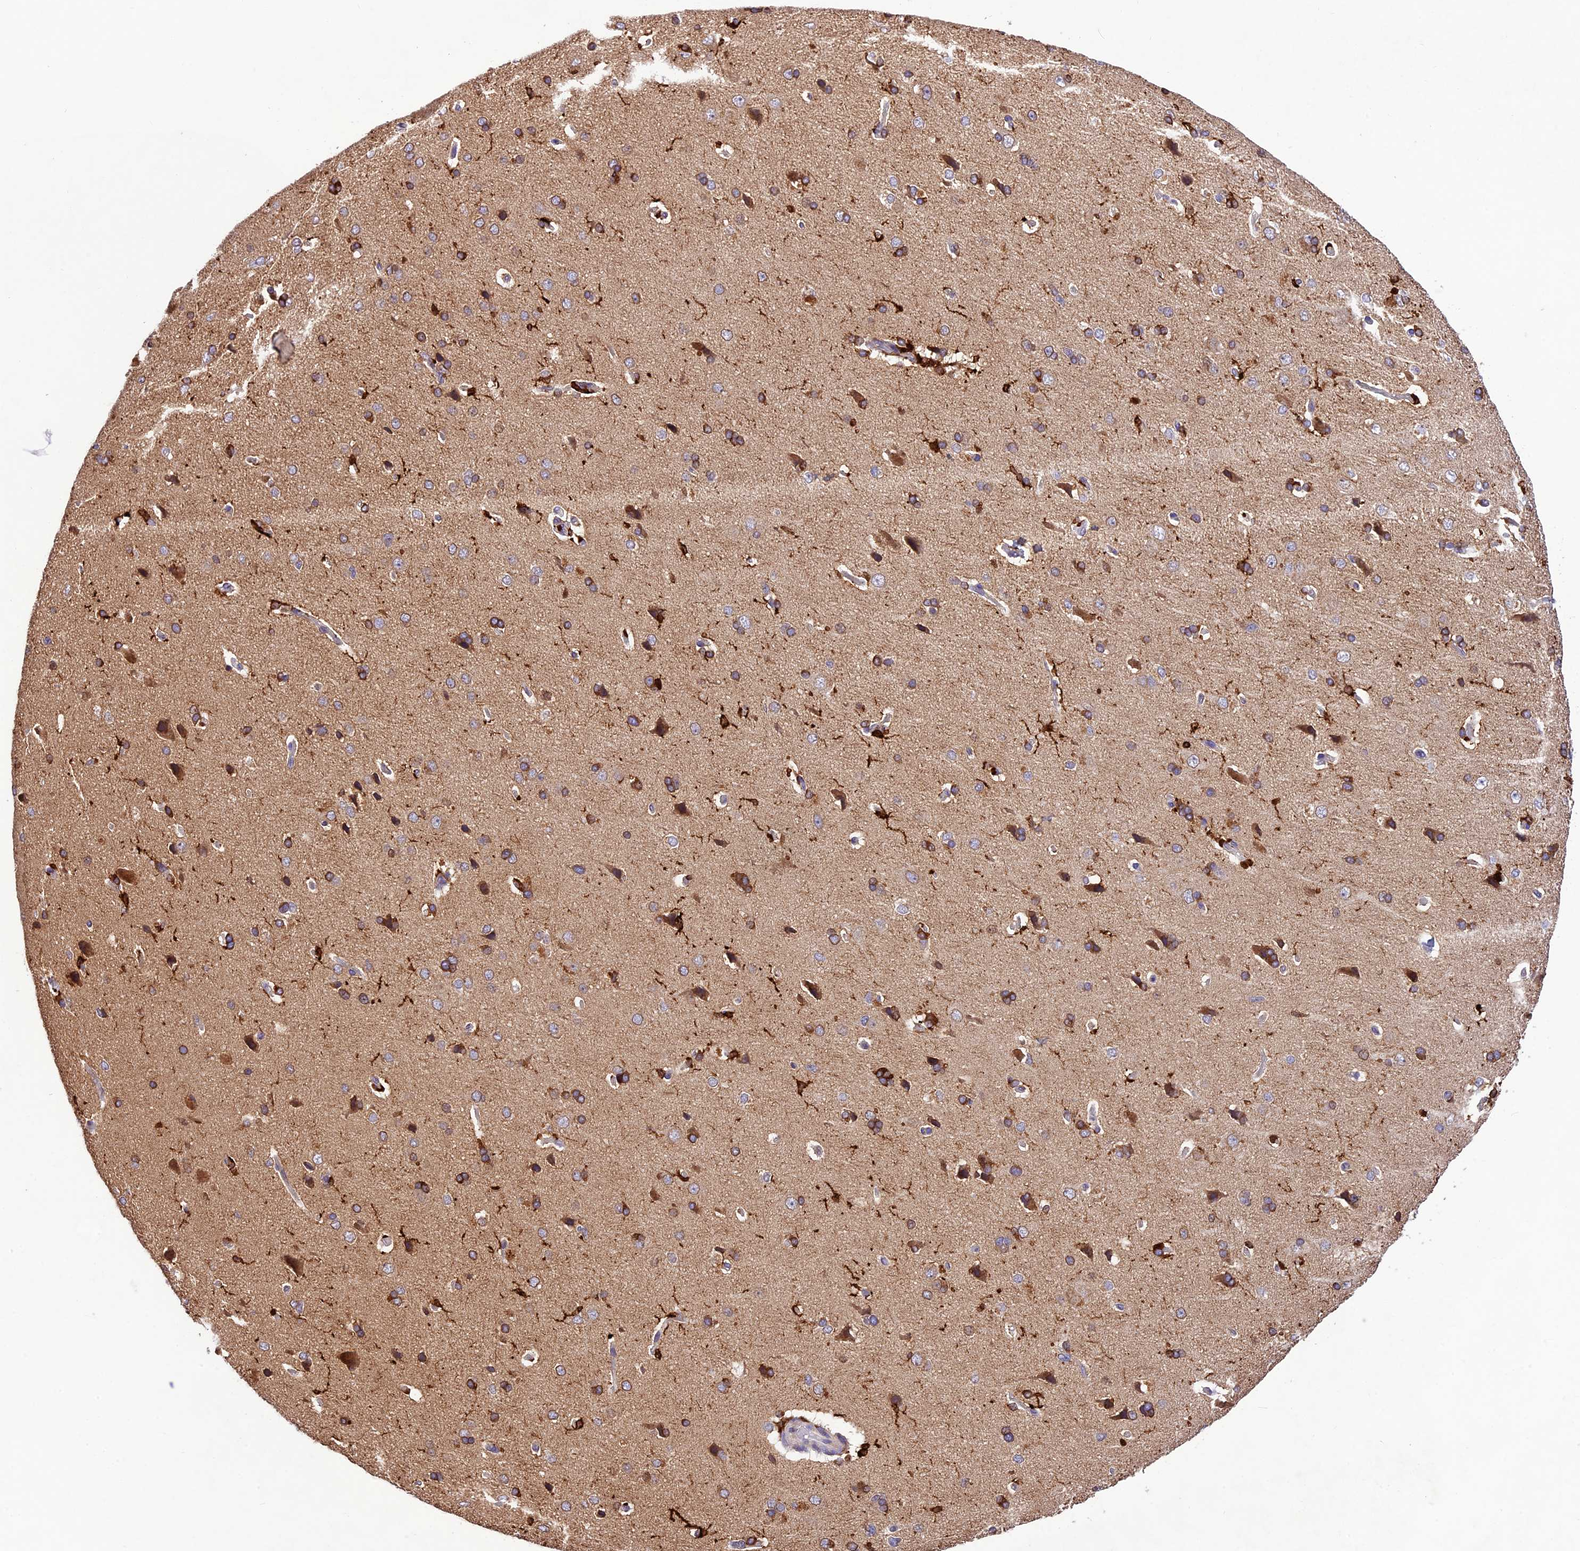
{"staining": {"intensity": "weak", "quantity": "25%-75%", "location": "cytoplasmic/membranous"}, "tissue": "cerebral cortex", "cell_type": "Endothelial cells", "image_type": "normal", "snomed": [{"axis": "morphology", "description": "Normal tissue, NOS"}, {"axis": "topography", "description": "Cerebral cortex"}], "caption": "About 25%-75% of endothelial cells in benign cerebral cortex reveal weak cytoplasmic/membranous protein positivity as visualized by brown immunohistochemical staining.", "gene": "CILP2", "patient": {"sex": "male", "age": 62}}